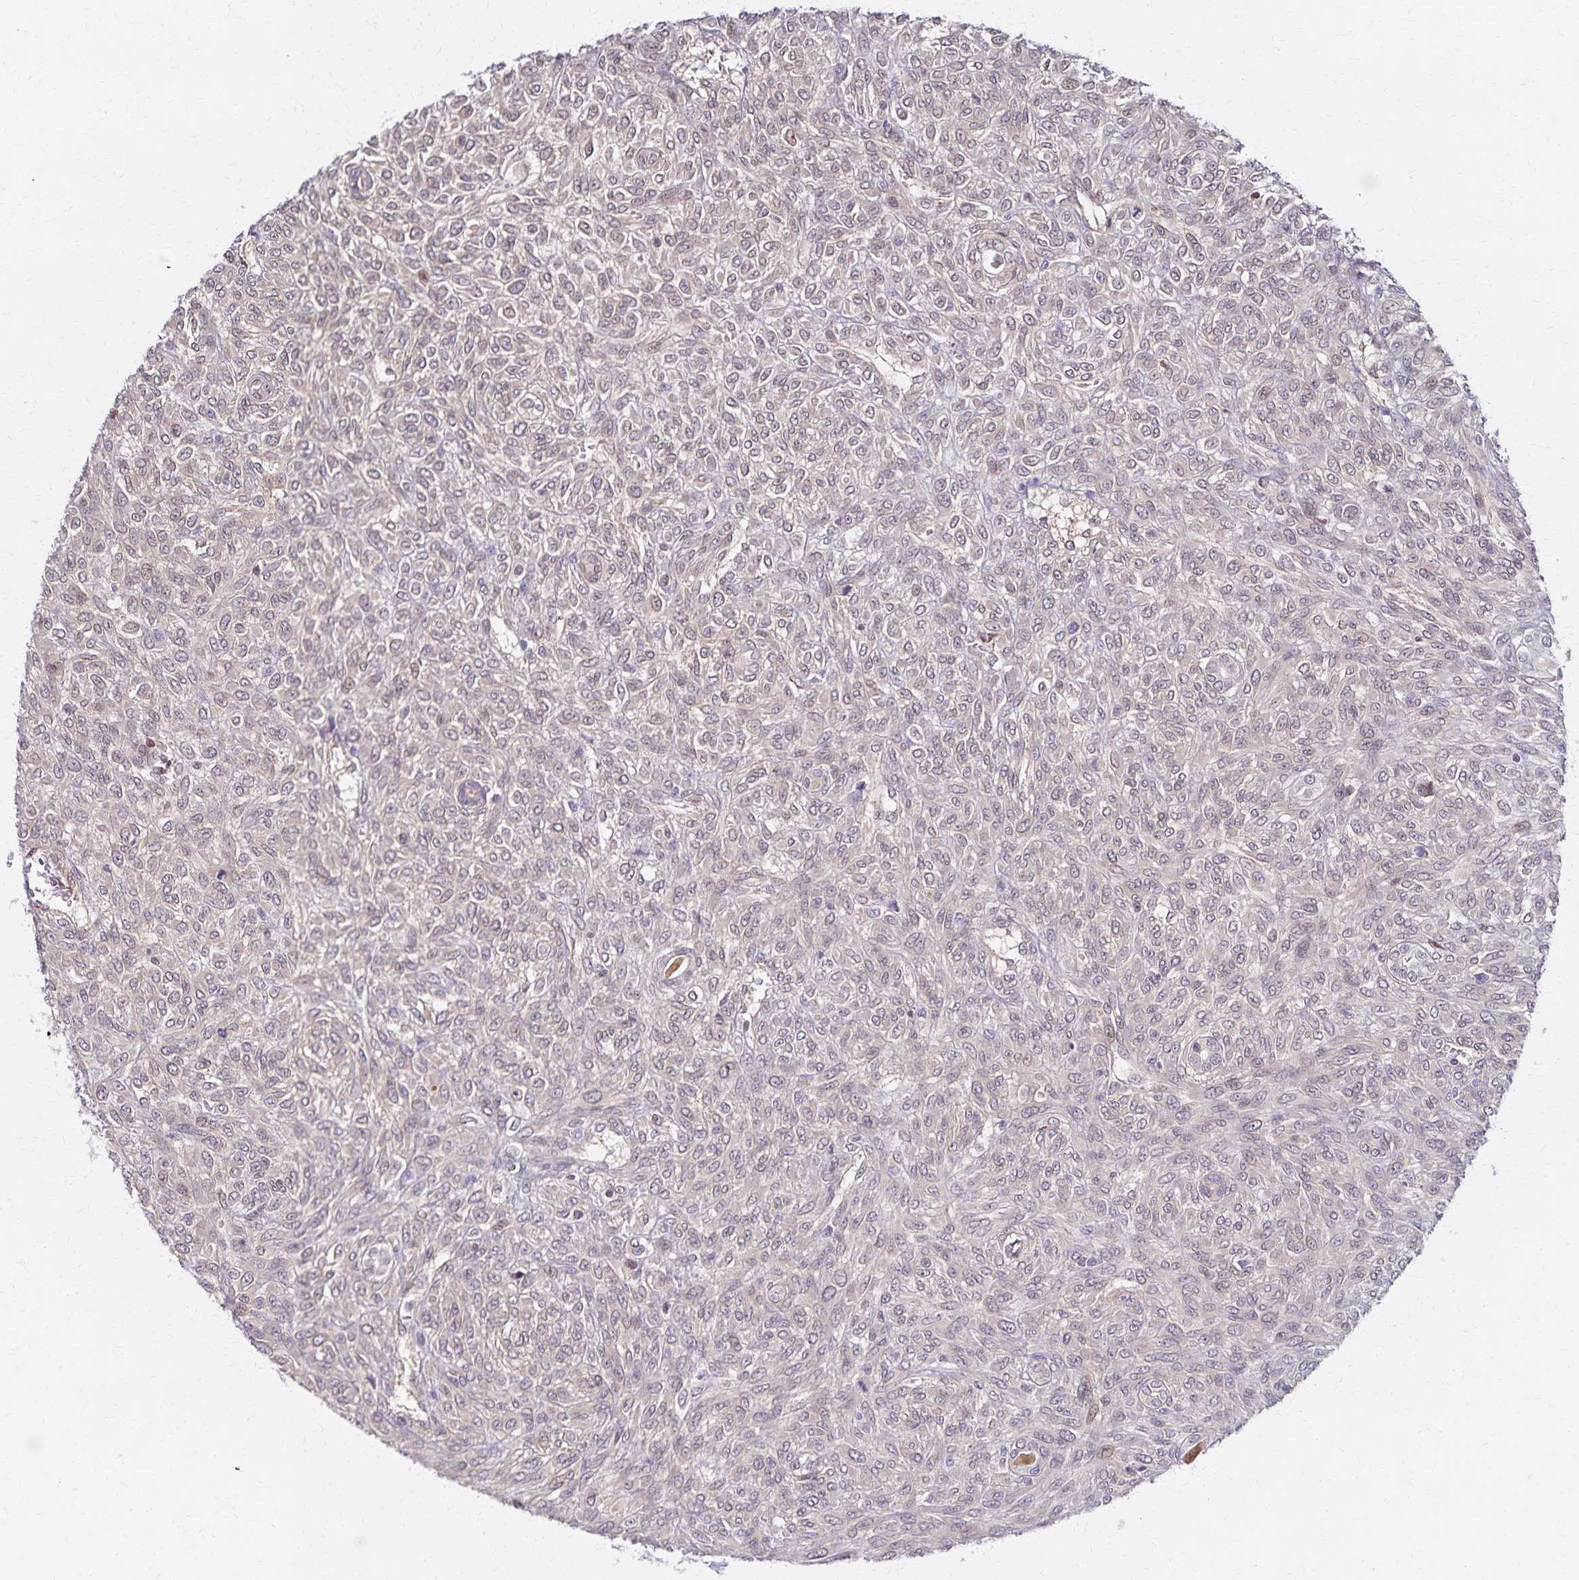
{"staining": {"intensity": "negative", "quantity": "none", "location": "none"}, "tissue": "renal cancer", "cell_type": "Tumor cells", "image_type": "cancer", "snomed": [{"axis": "morphology", "description": "Adenocarcinoma, NOS"}, {"axis": "topography", "description": "Kidney"}], "caption": "Tumor cells are negative for protein expression in human renal cancer. (Brightfield microscopy of DAB immunohistochemistry at high magnification).", "gene": "RAB9B", "patient": {"sex": "male", "age": 58}}